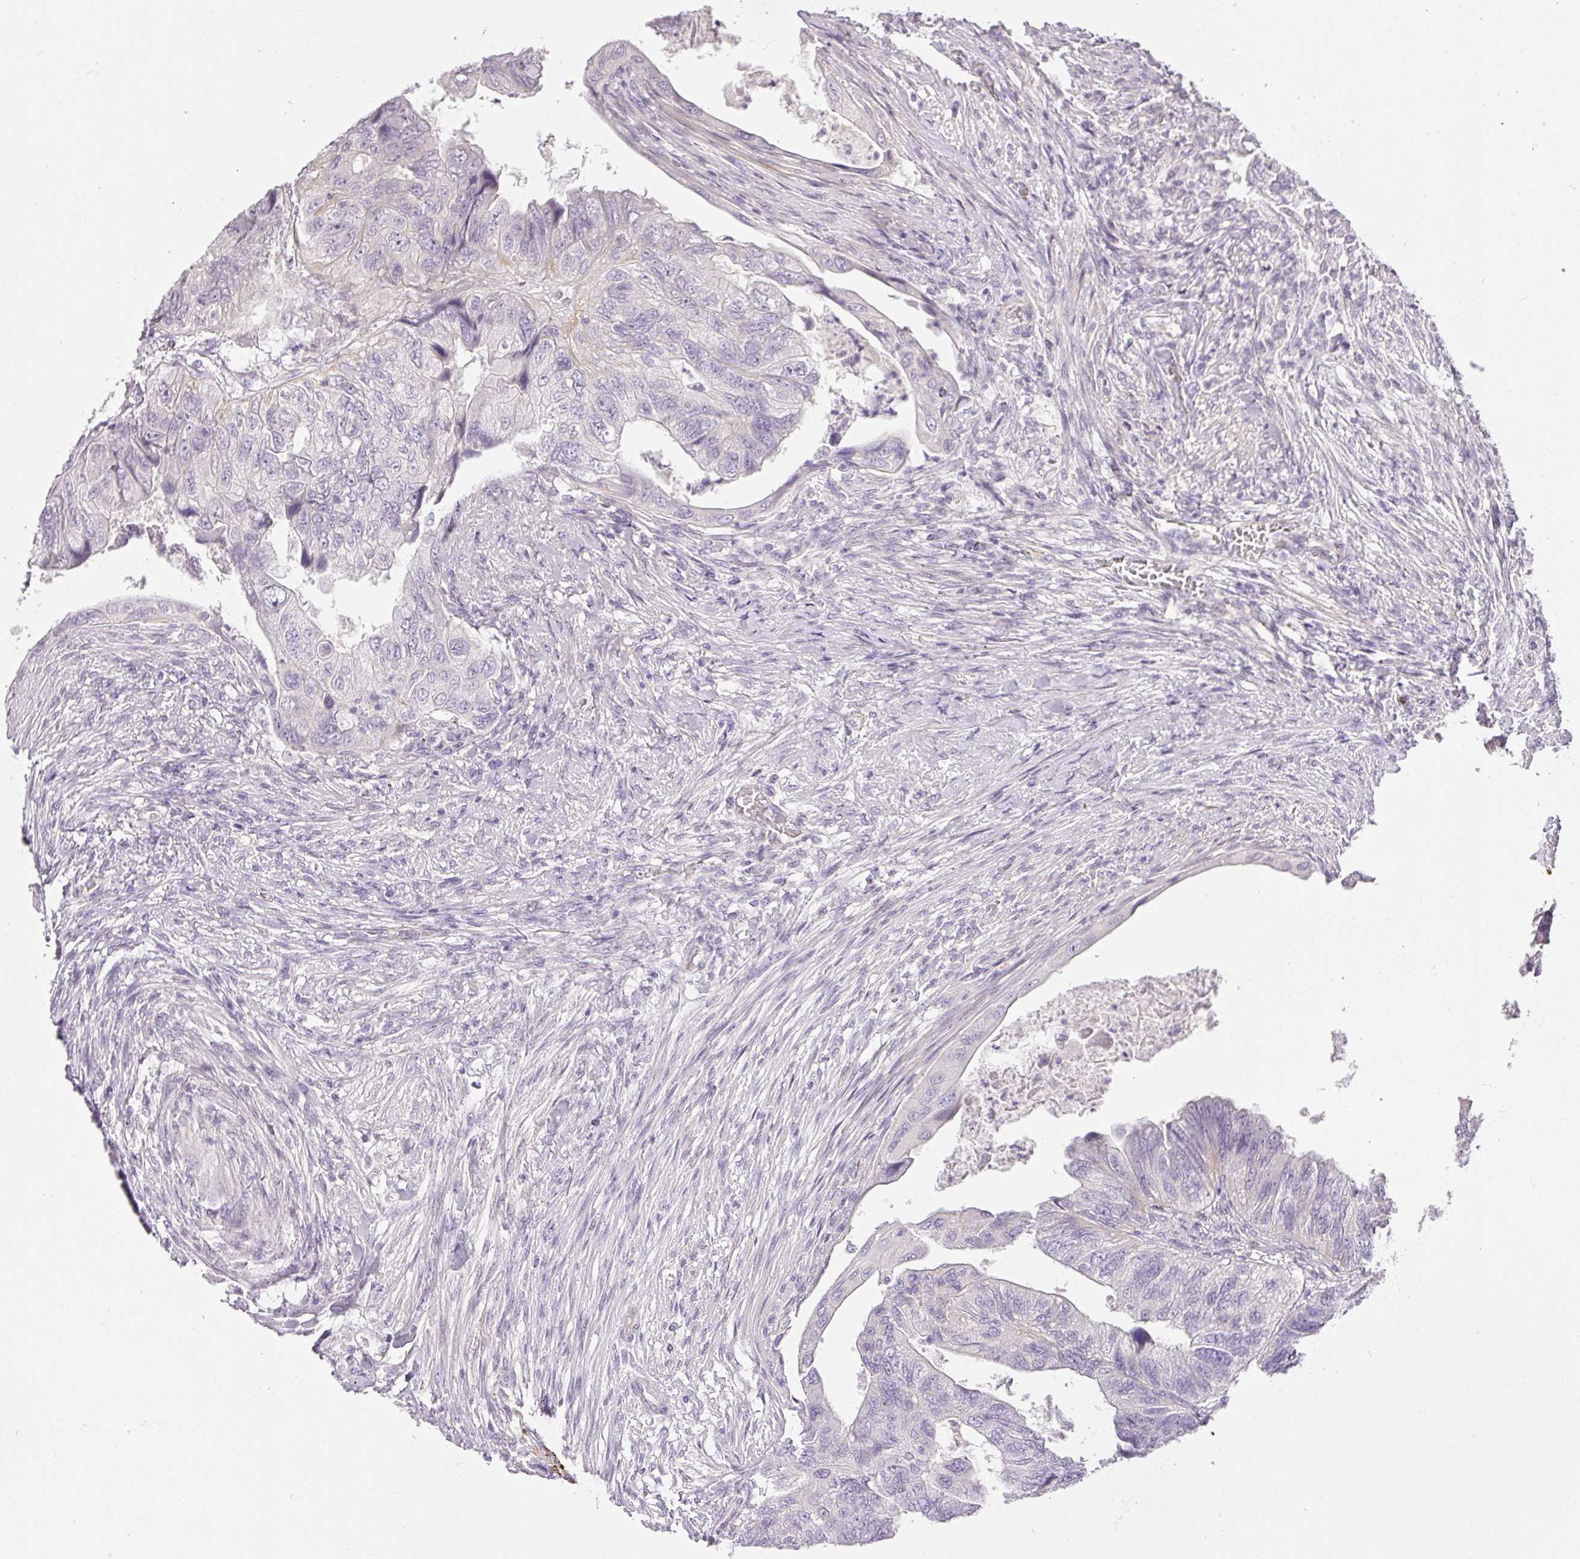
{"staining": {"intensity": "negative", "quantity": "none", "location": "none"}, "tissue": "colorectal cancer", "cell_type": "Tumor cells", "image_type": "cancer", "snomed": [{"axis": "morphology", "description": "Adenocarcinoma, NOS"}, {"axis": "topography", "description": "Rectum"}], "caption": "Colorectal adenocarcinoma was stained to show a protein in brown. There is no significant positivity in tumor cells. (DAB immunohistochemistry, high magnification).", "gene": "RAX2", "patient": {"sex": "male", "age": 63}}